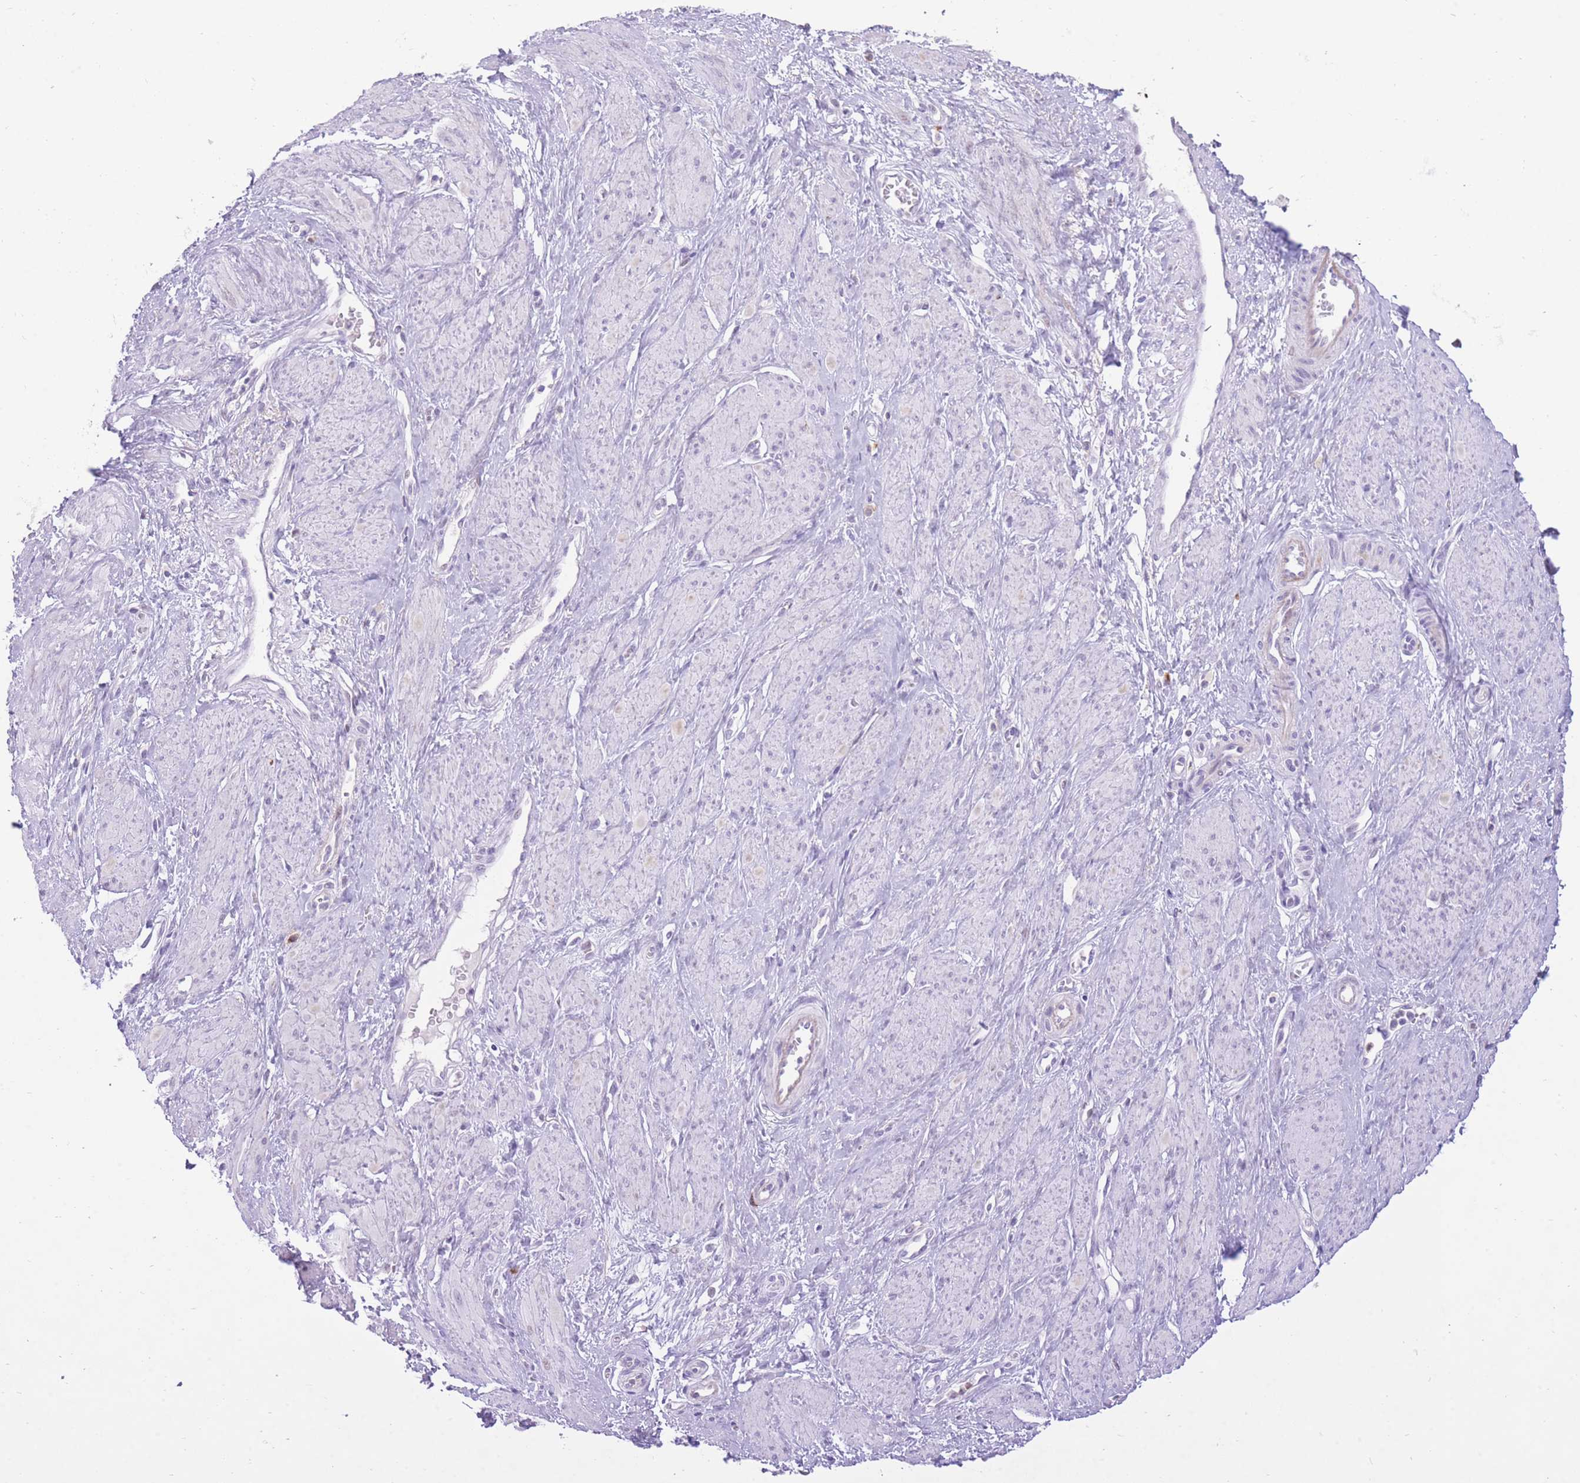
{"staining": {"intensity": "negative", "quantity": "none", "location": "none"}, "tissue": "smooth muscle", "cell_type": "Smooth muscle cells", "image_type": "normal", "snomed": [{"axis": "morphology", "description": "Normal tissue, NOS"}, {"axis": "topography", "description": "Smooth muscle"}, {"axis": "topography", "description": "Uterus"}], "caption": "The immunohistochemistry image has no significant positivity in smooth muscle cells of smooth muscle.", "gene": "MEIS3", "patient": {"sex": "female", "age": 39}}